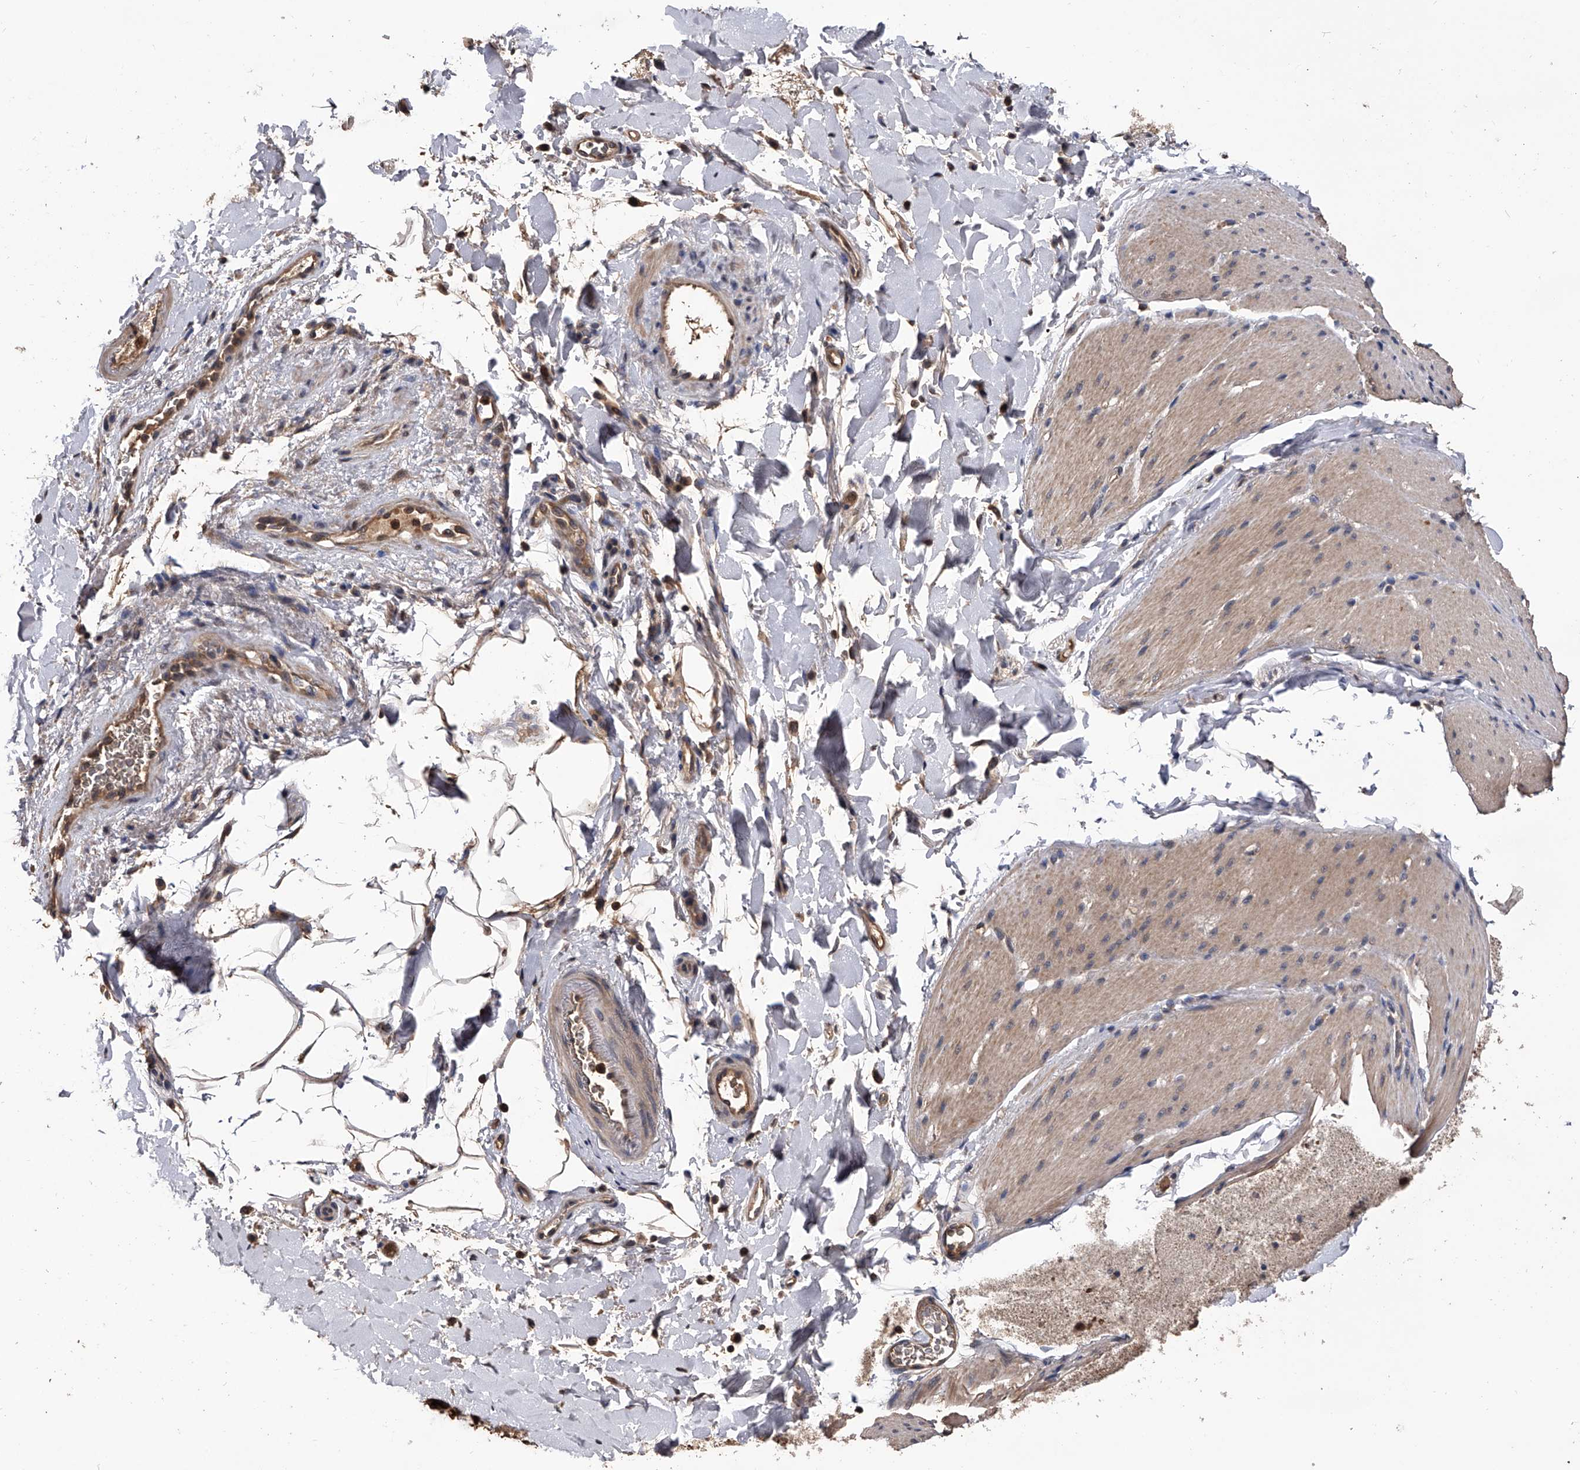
{"staining": {"intensity": "weak", "quantity": "25%-75%", "location": "cytoplasmic/membranous"}, "tissue": "smooth muscle", "cell_type": "Smooth muscle cells", "image_type": "normal", "snomed": [{"axis": "morphology", "description": "Normal tissue, NOS"}, {"axis": "topography", "description": "Smooth muscle"}, {"axis": "topography", "description": "Small intestine"}], "caption": "Weak cytoplasmic/membranous positivity for a protein is present in approximately 25%-75% of smooth muscle cells of unremarkable smooth muscle using immunohistochemistry.", "gene": "EFCAB7", "patient": {"sex": "female", "age": 84}}